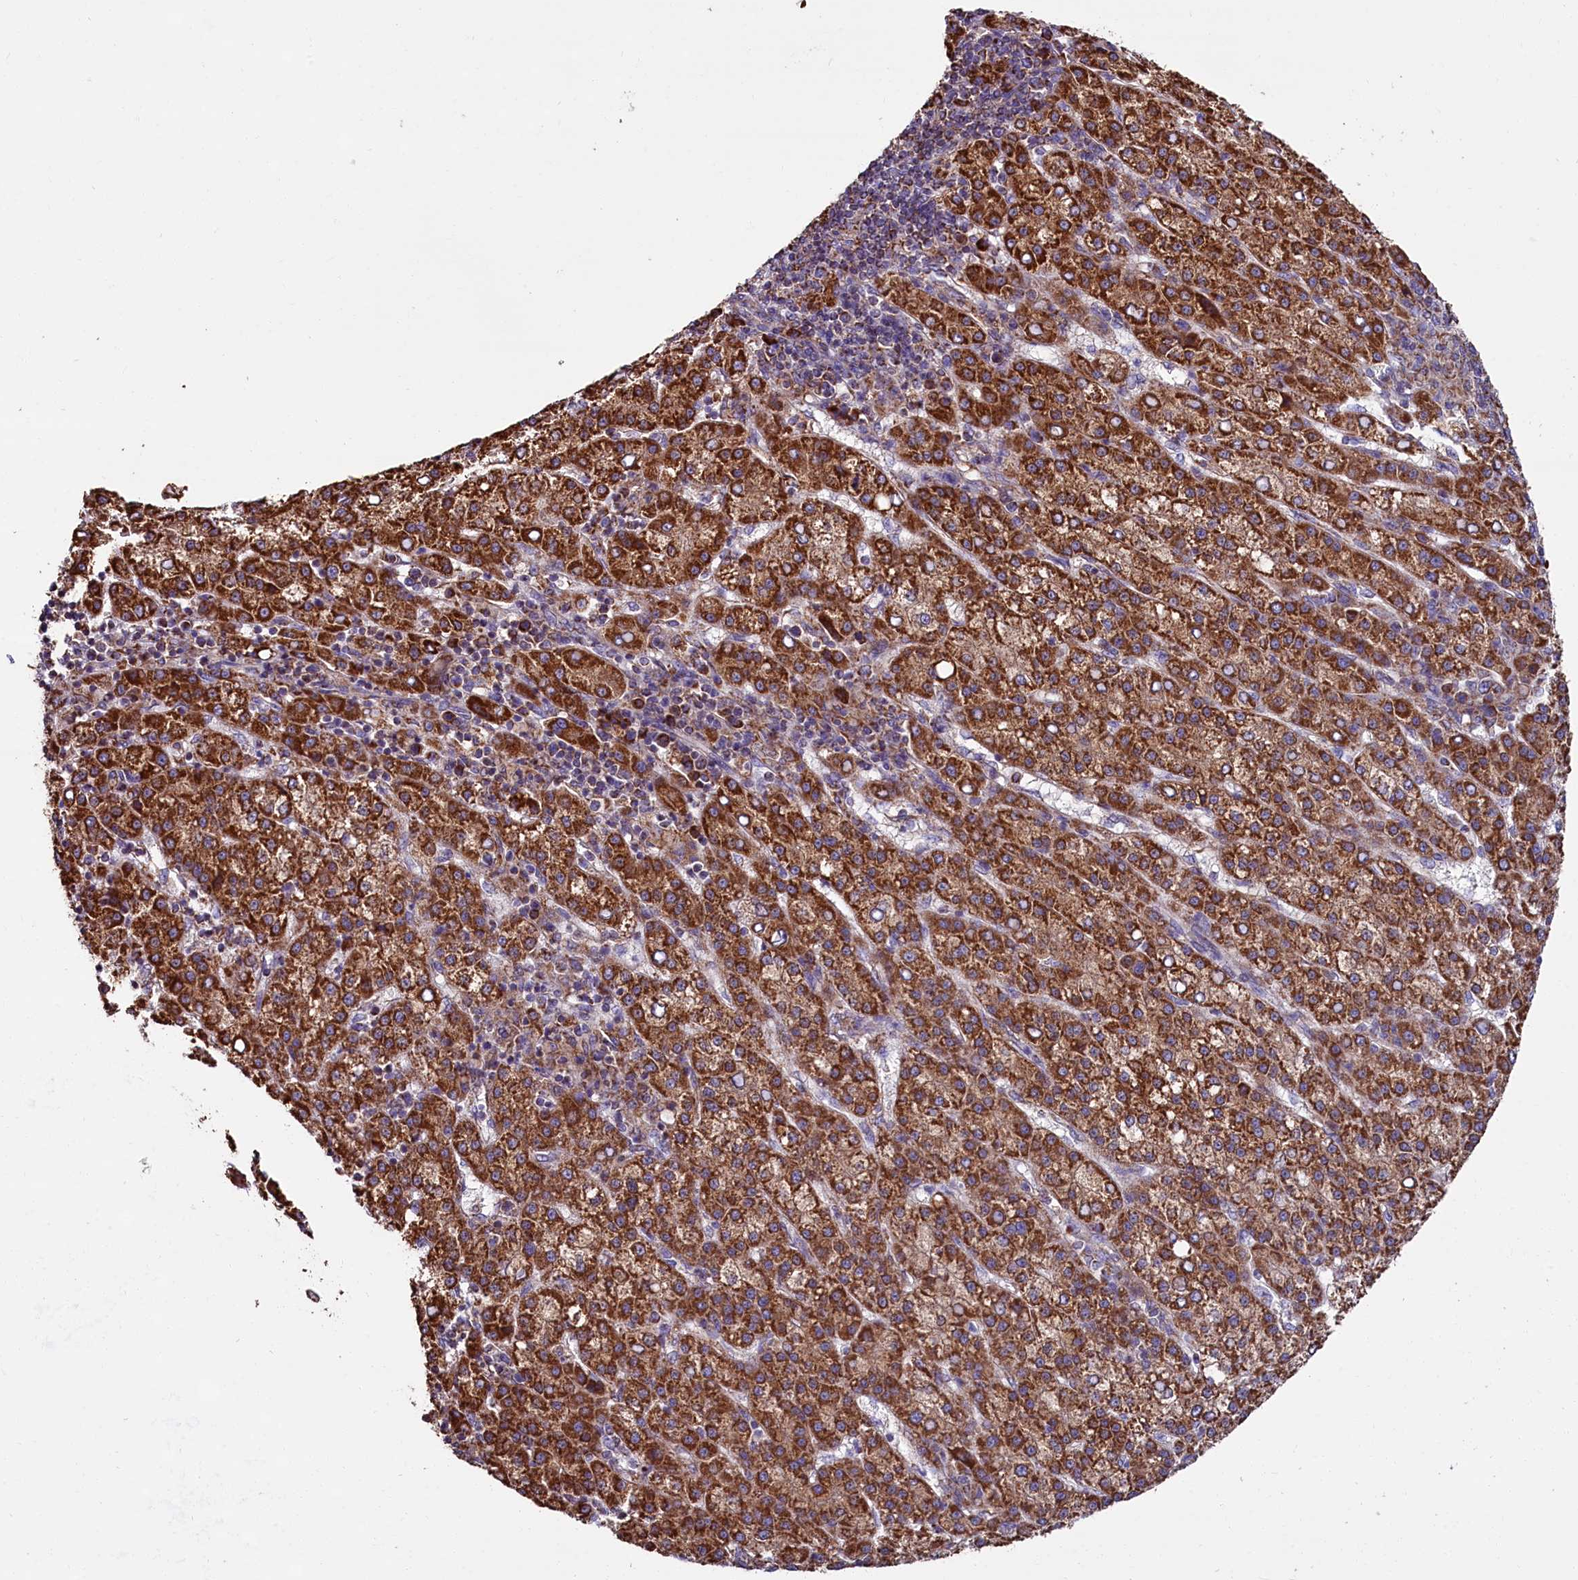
{"staining": {"intensity": "strong", "quantity": ">75%", "location": "cytoplasmic/membranous"}, "tissue": "liver cancer", "cell_type": "Tumor cells", "image_type": "cancer", "snomed": [{"axis": "morphology", "description": "Carcinoma, Hepatocellular, NOS"}, {"axis": "topography", "description": "Liver"}], "caption": "Immunohistochemistry micrograph of neoplastic tissue: human liver hepatocellular carcinoma stained using IHC reveals high levels of strong protein expression localized specifically in the cytoplasmic/membranous of tumor cells, appearing as a cytoplasmic/membranous brown color.", "gene": "ZSWIM1", "patient": {"sex": "female", "age": 58}}